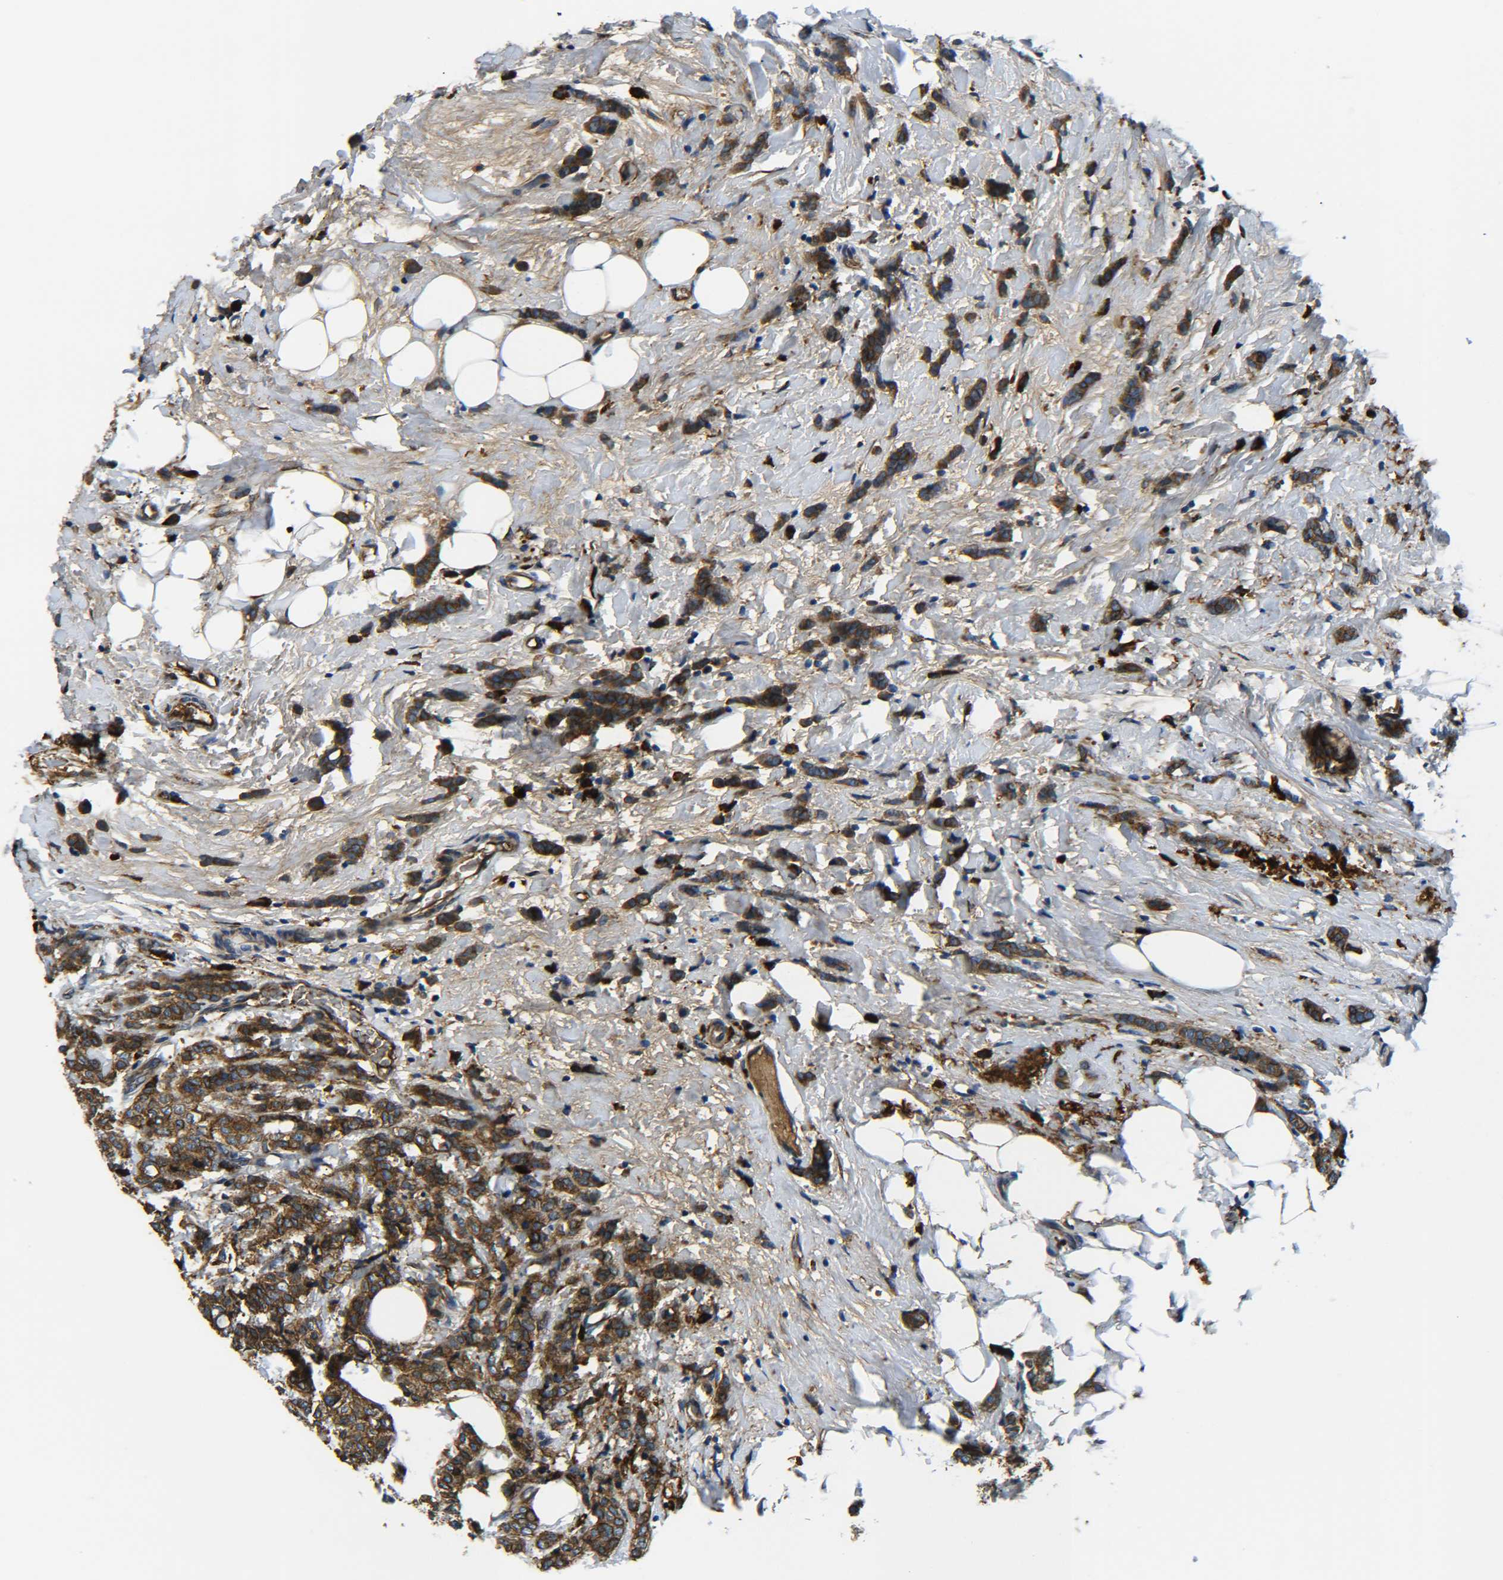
{"staining": {"intensity": "strong", "quantity": ">75%", "location": "cytoplasmic/membranous"}, "tissue": "breast cancer", "cell_type": "Tumor cells", "image_type": "cancer", "snomed": [{"axis": "morphology", "description": "Lobular carcinoma"}, {"axis": "topography", "description": "Breast"}], "caption": "Protein analysis of lobular carcinoma (breast) tissue shows strong cytoplasmic/membranous expression in about >75% of tumor cells.", "gene": "PREB", "patient": {"sex": "female", "age": 60}}